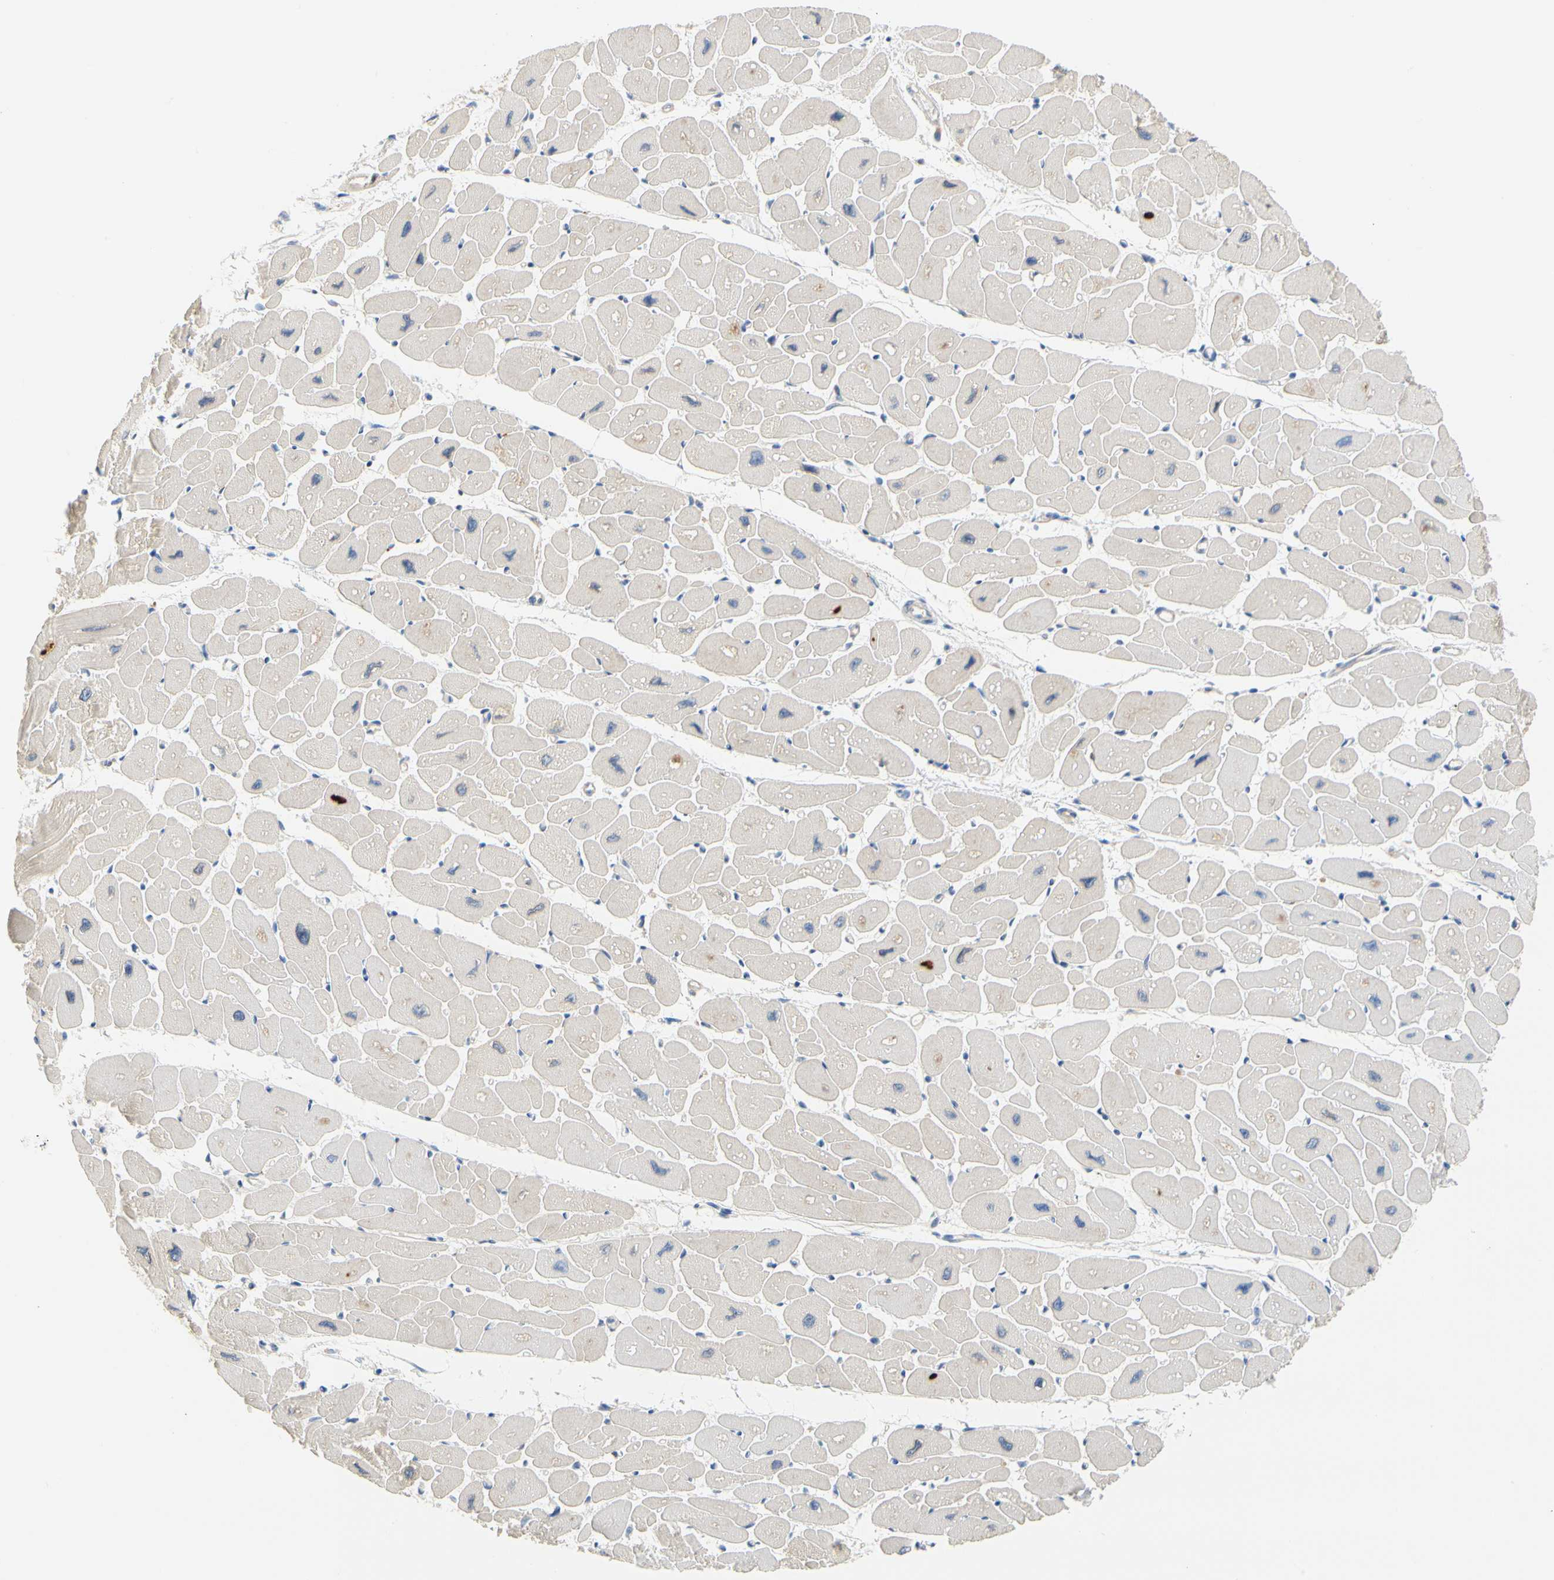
{"staining": {"intensity": "negative", "quantity": "none", "location": "none"}, "tissue": "heart muscle", "cell_type": "Cardiomyocytes", "image_type": "normal", "snomed": [{"axis": "morphology", "description": "Normal tissue, NOS"}, {"axis": "topography", "description": "Heart"}], "caption": "Benign heart muscle was stained to show a protein in brown. There is no significant expression in cardiomyocytes. The staining is performed using DAB brown chromogen with nuclei counter-stained in using hematoxylin.", "gene": "ZNF236", "patient": {"sex": "female", "age": 54}}